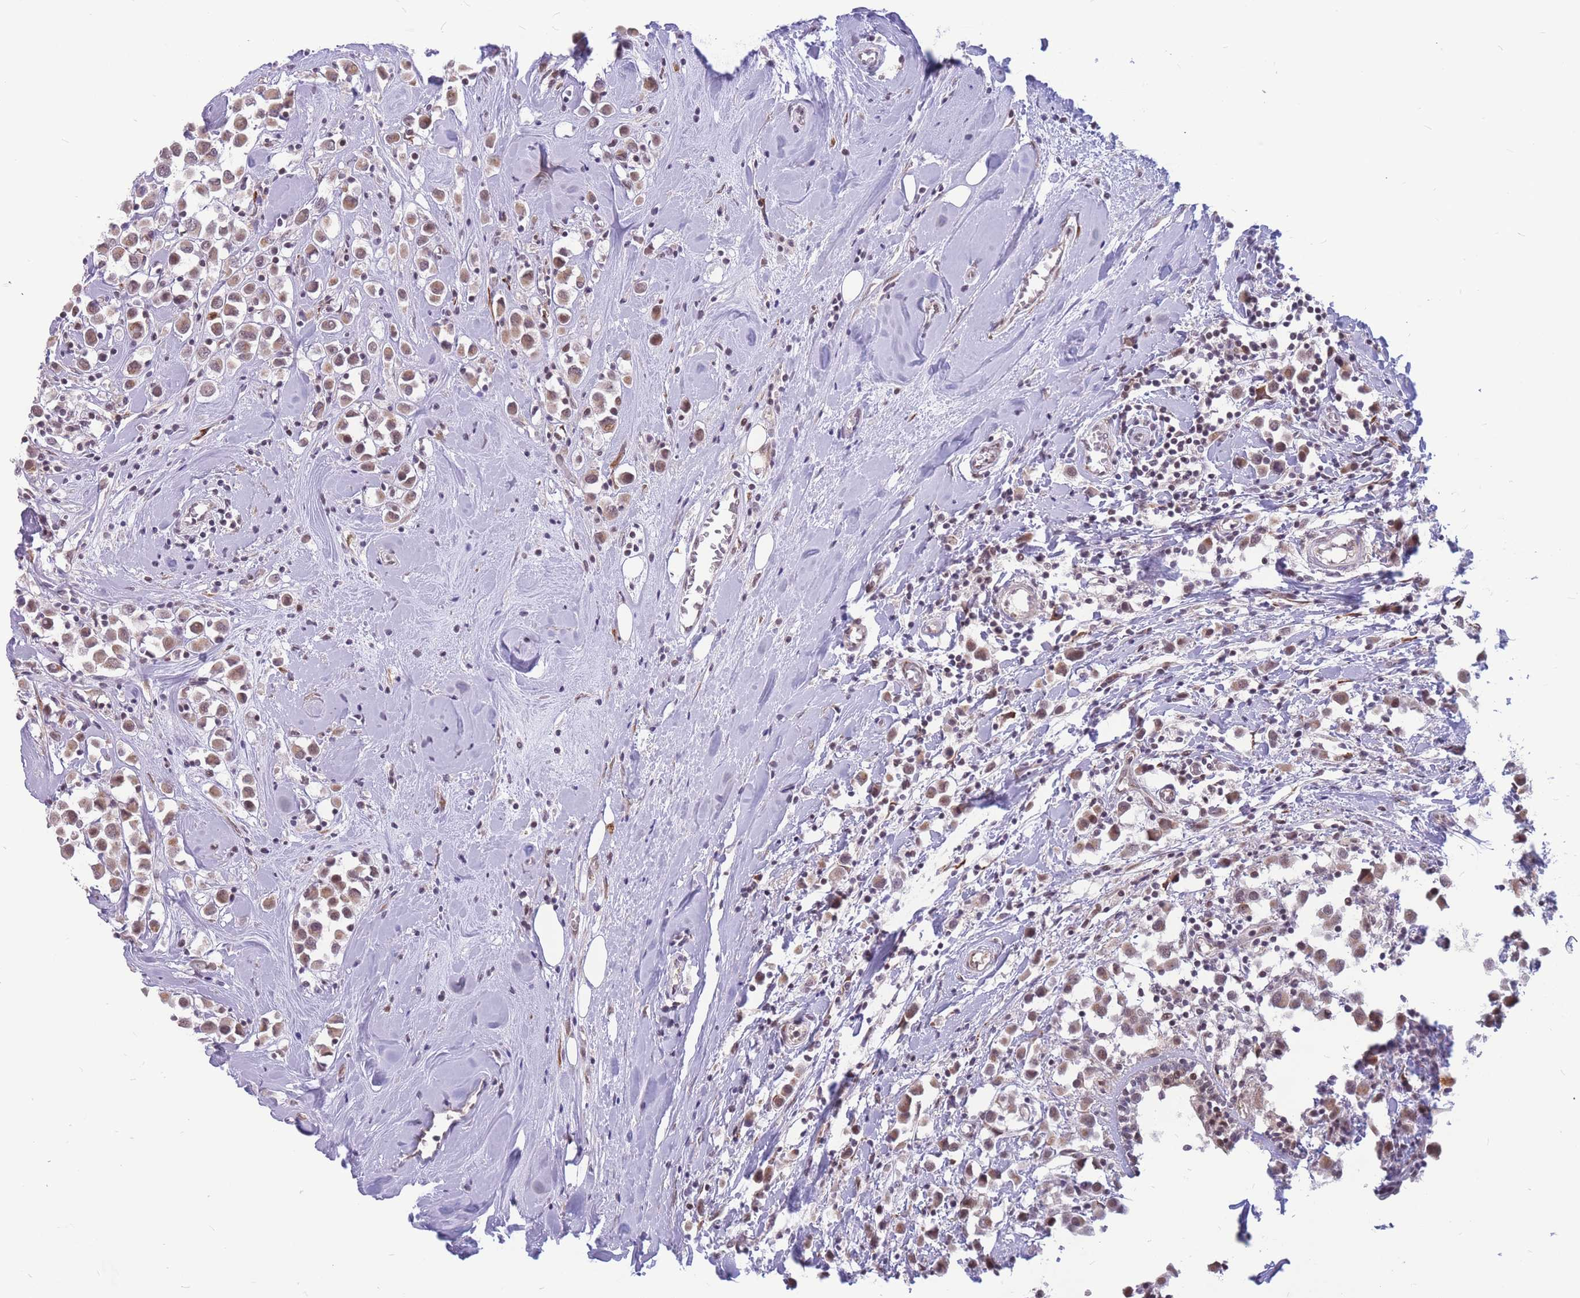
{"staining": {"intensity": "moderate", "quantity": ">75%", "location": "cytoplasmic/membranous,nuclear"}, "tissue": "breast cancer", "cell_type": "Tumor cells", "image_type": "cancer", "snomed": [{"axis": "morphology", "description": "Duct carcinoma"}, {"axis": "topography", "description": "Breast"}], "caption": "The histopathology image shows a brown stain indicating the presence of a protein in the cytoplasmic/membranous and nuclear of tumor cells in breast cancer.", "gene": "ADD2", "patient": {"sex": "female", "age": 61}}